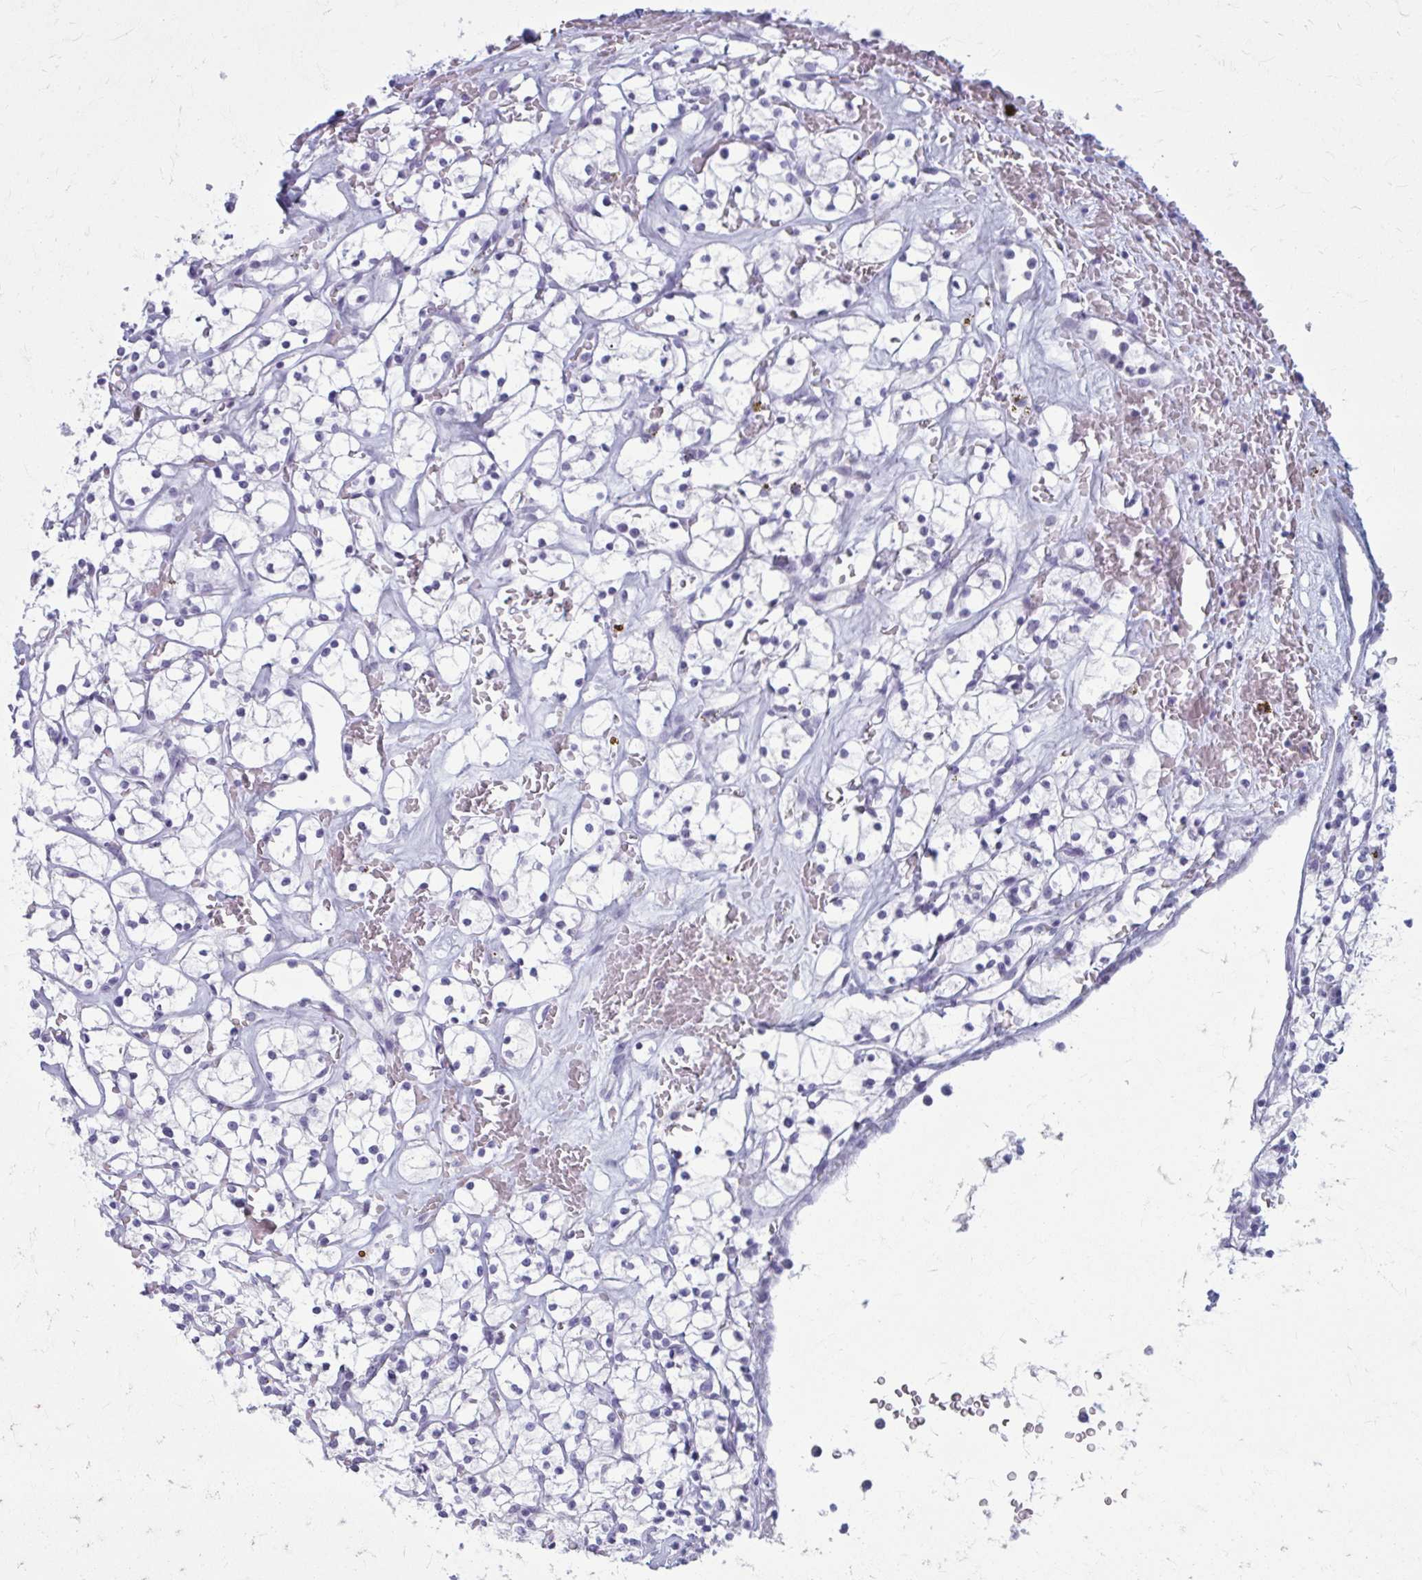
{"staining": {"intensity": "negative", "quantity": "none", "location": "none"}, "tissue": "renal cancer", "cell_type": "Tumor cells", "image_type": "cancer", "snomed": [{"axis": "morphology", "description": "Adenocarcinoma, NOS"}, {"axis": "topography", "description": "Kidney"}], "caption": "Adenocarcinoma (renal) was stained to show a protein in brown. There is no significant positivity in tumor cells. The staining was performed using DAB (3,3'-diaminobenzidine) to visualize the protein expression in brown, while the nuclei were stained in blue with hematoxylin (Magnification: 20x).", "gene": "ZDHHC7", "patient": {"sex": "female", "age": 64}}